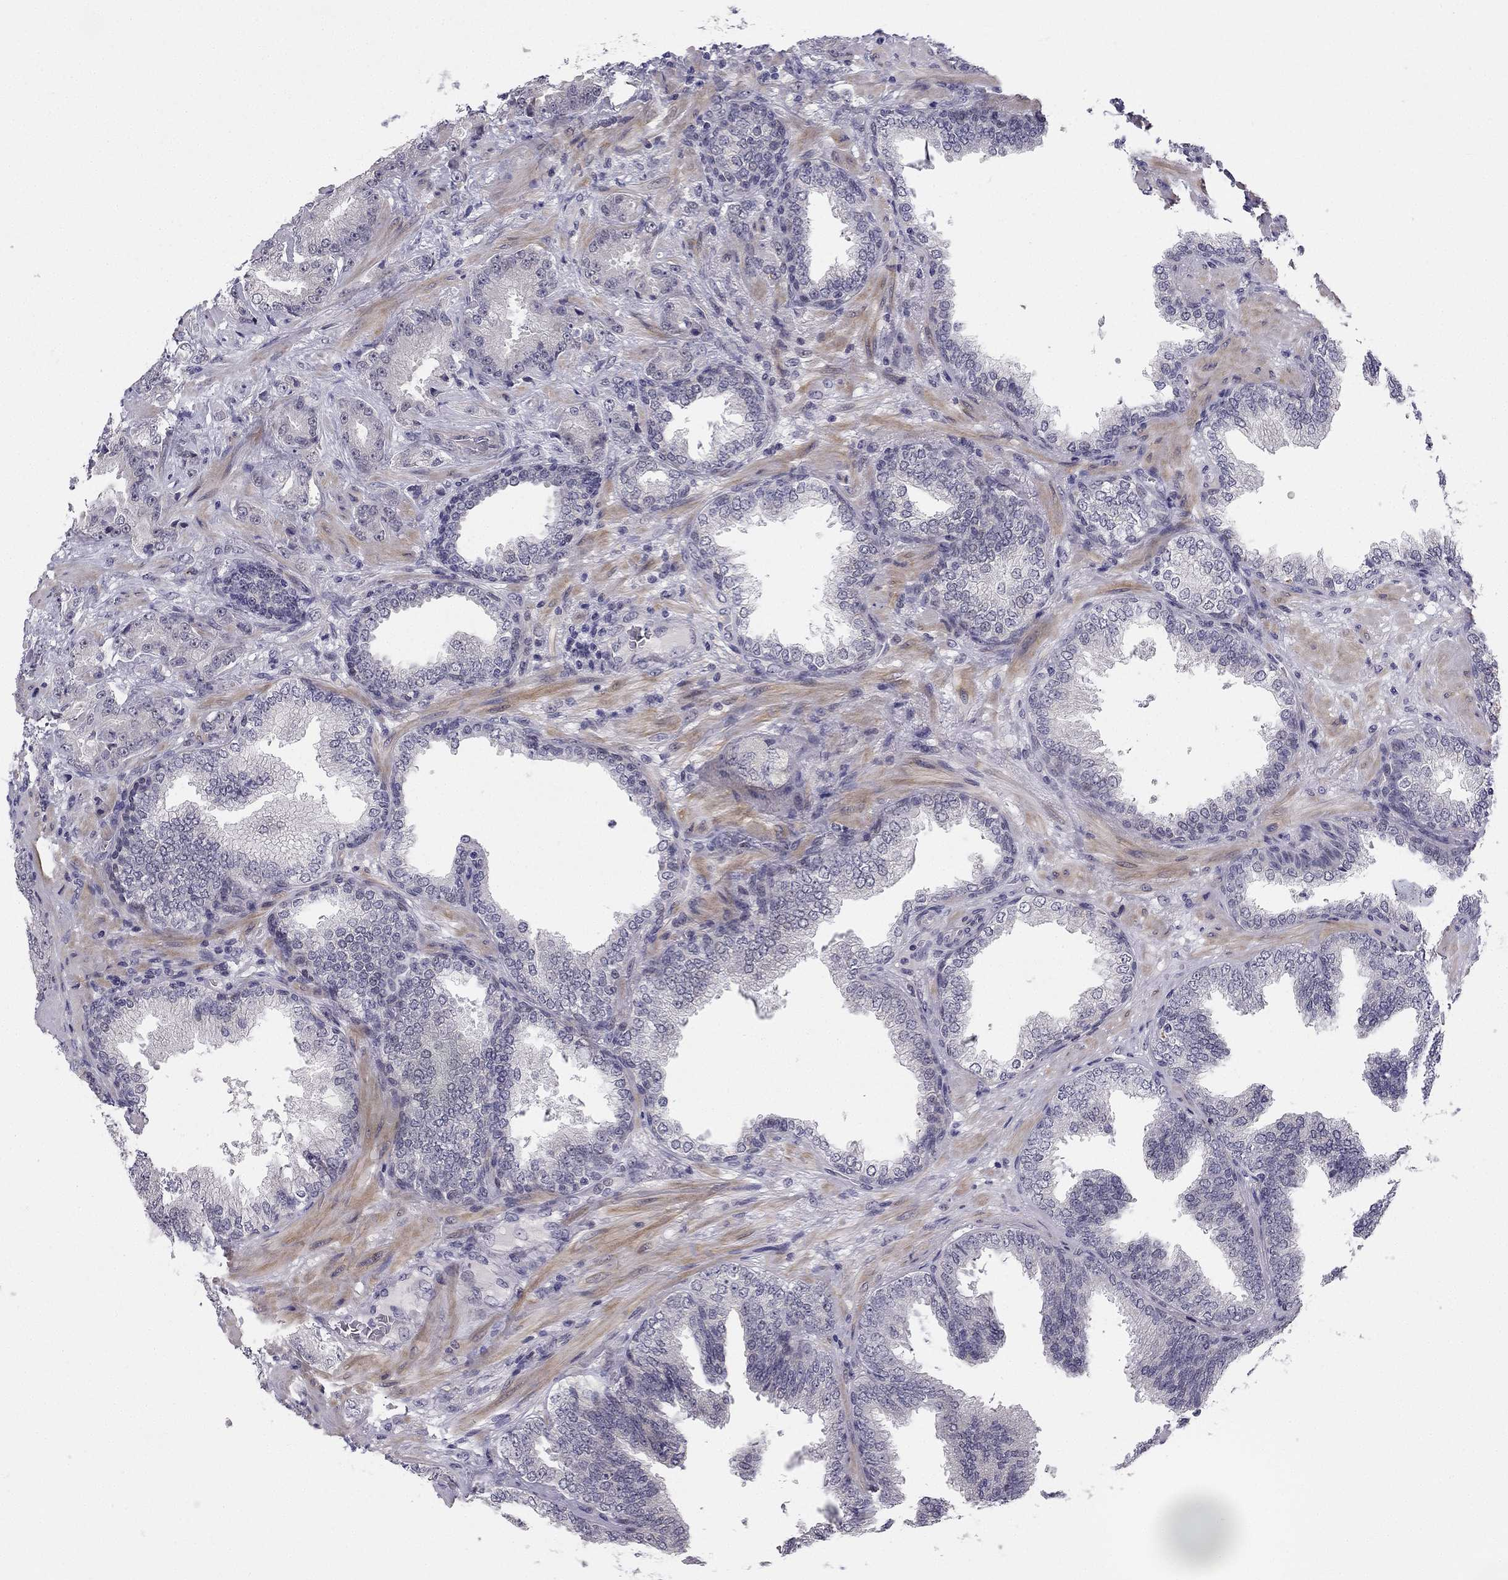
{"staining": {"intensity": "negative", "quantity": "none", "location": "none"}, "tissue": "prostate cancer", "cell_type": "Tumor cells", "image_type": "cancer", "snomed": [{"axis": "morphology", "description": "Adenocarcinoma, Low grade"}, {"axis": "topography", "description": "Prostate"}], "caption": "DAB immunohistochemical staining of human prostate cancer reveals no significant expression in tumor cells. The staining was performed using DAB (3,3'-diaminobenzidine) to visualize the protein expression in brown, while the nuclei were stained in blue with hematoxylin (Magnification: 20x).", "gene": "CHST8", "patient": {"sex": "male", "age": 68}}